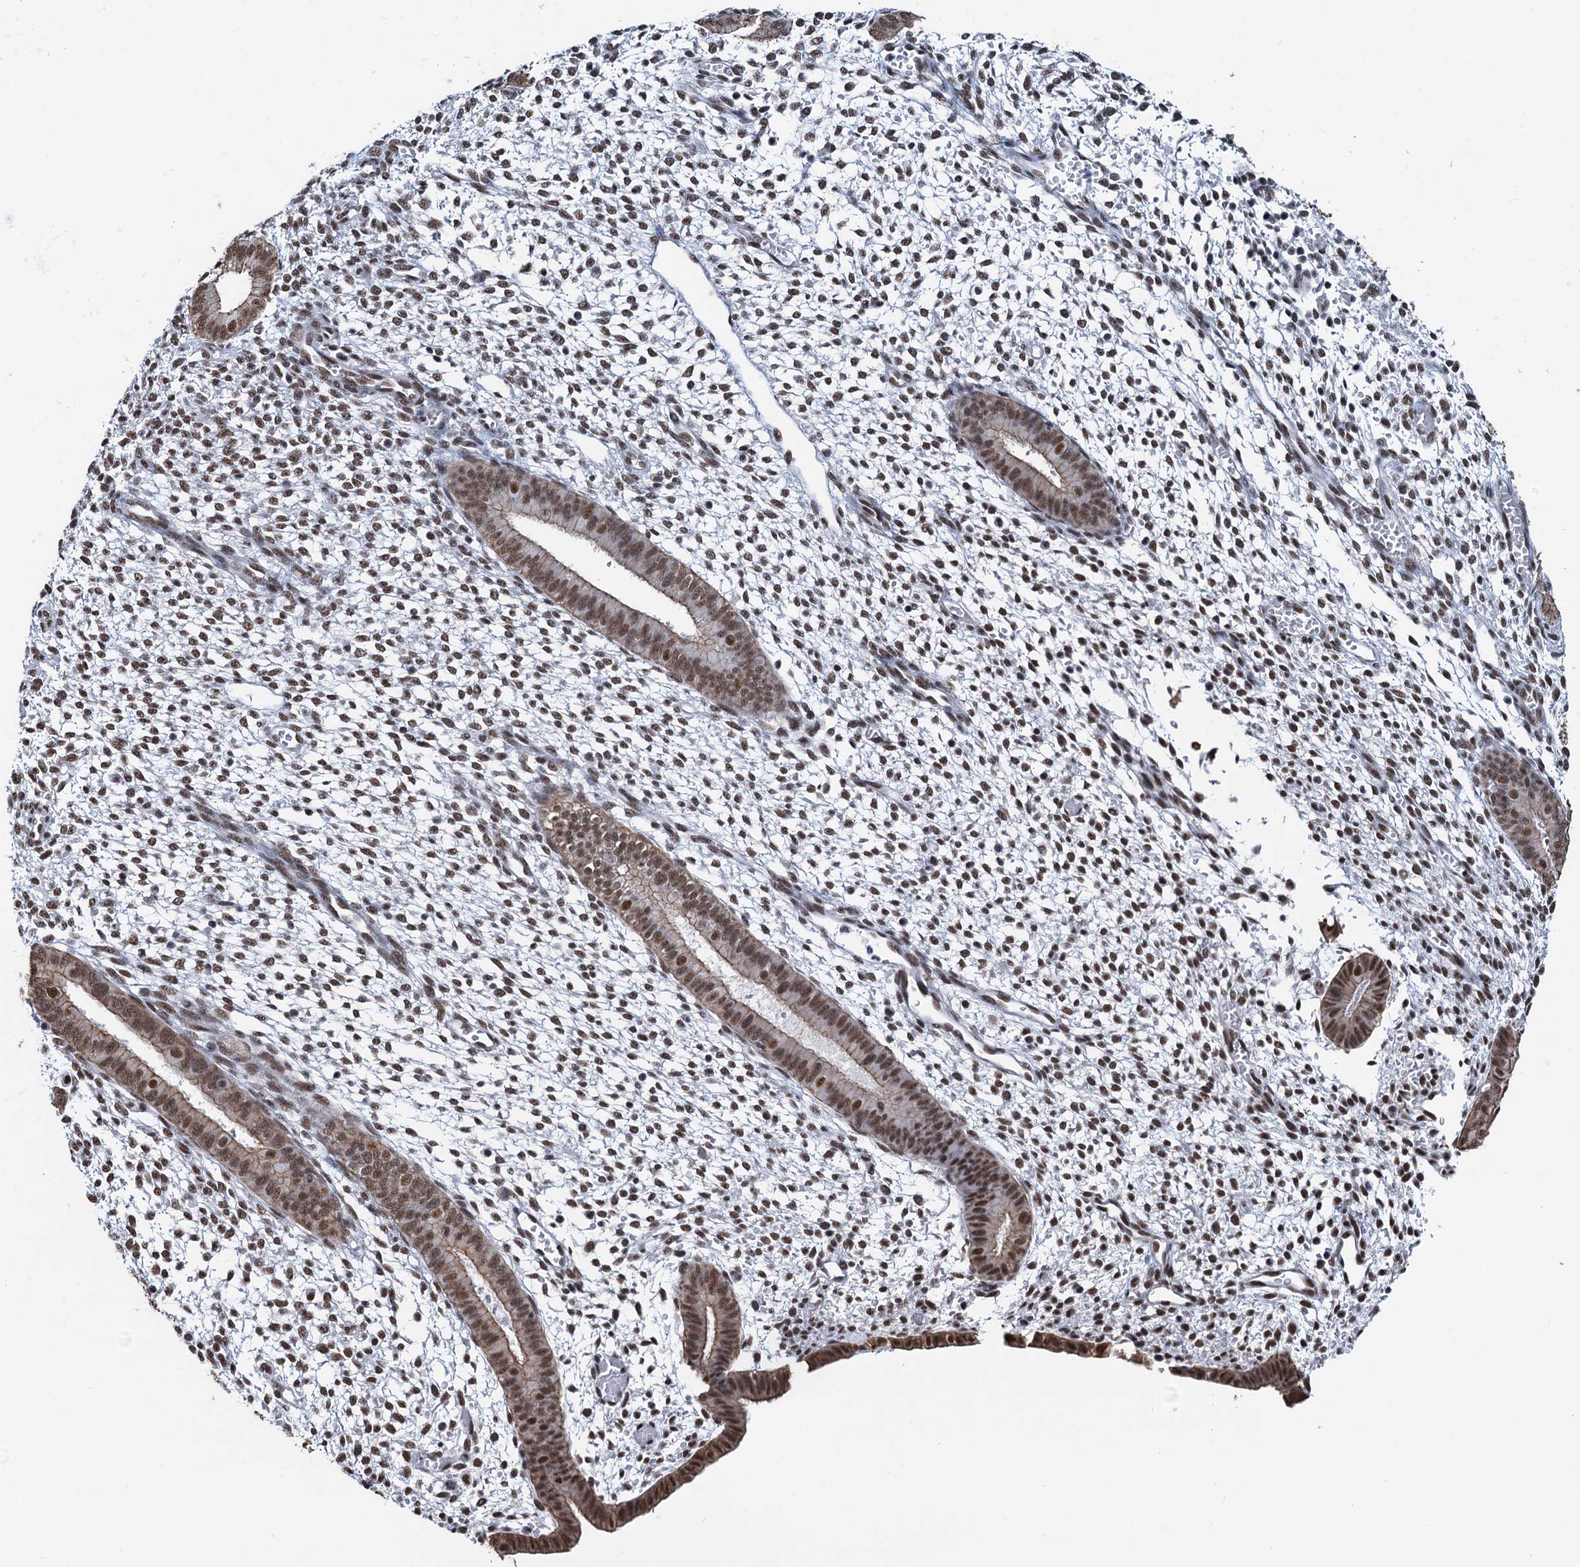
{"staining": {"intensity": "moderate", "quantity": "25%-75%", "location": "nuclear"}, "tissue": "endometrium", "cell_type": "Cells in endometrial stroma", "image_type": "normal", "snomed": [{"axis": "morphology", "description": "Normal tissue, NOS"}, {"axis": "topography", "description": "Endometrium"}], "caption": "Immunohistochemistry of benign human endometrium reveals medium levels of moderate nuclear positivity in about 25%-75% of cells in endometrial stroma.", "gene": "ZNF609", "patient": {"sex": "female", "age": 46}}